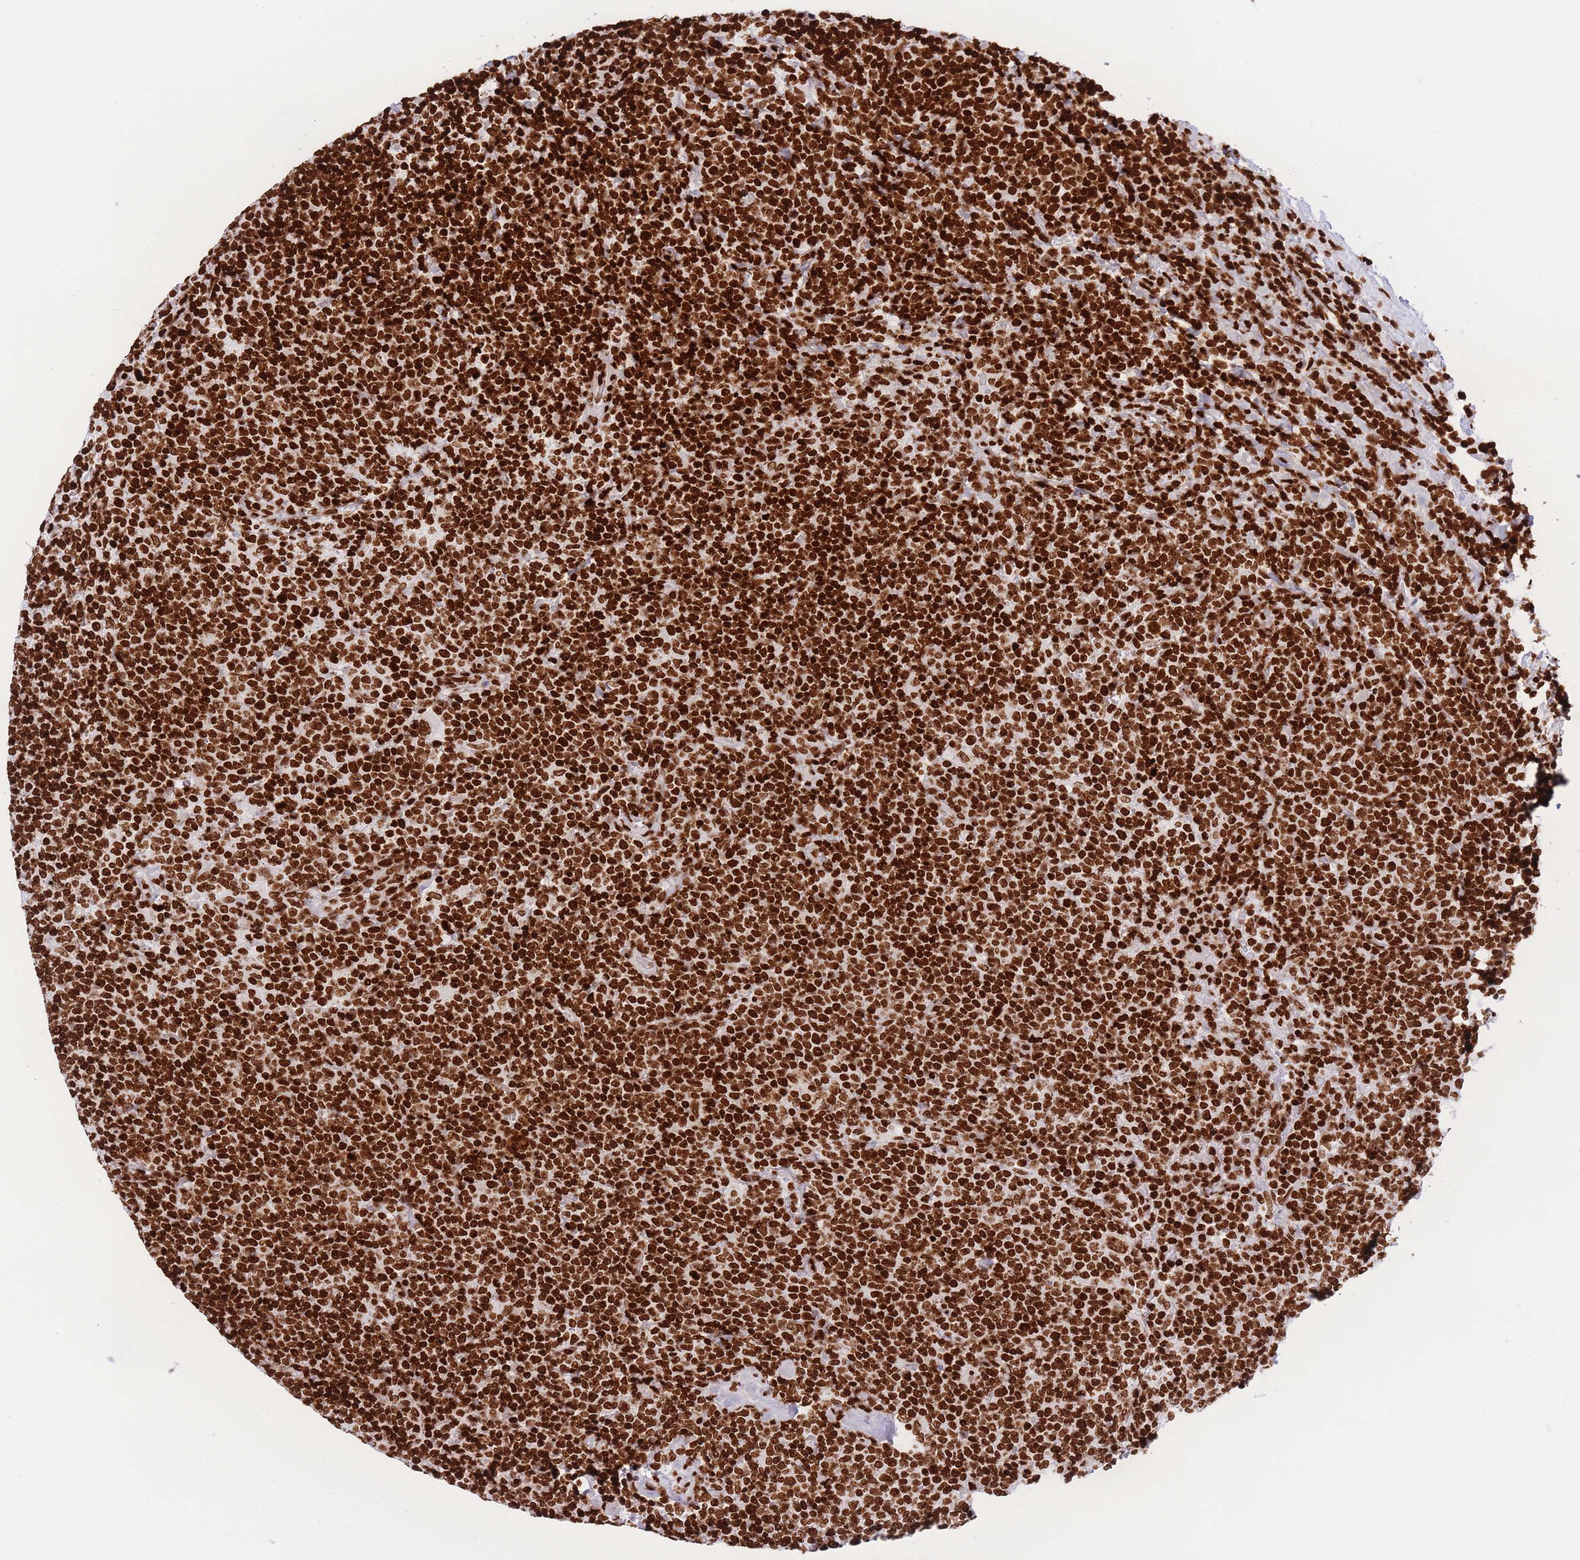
{"staining": {"intensity": "strong", "quantity": ">75%", "location": "nuclear"}, "tissue": "lymphoma", "cell_type": "Tumor cells", "image_type": "cancer", "snomed": [{"axis": "morphology", "description": "Malignant lymphoma, non-Hodgkin's type, High grade"}, {"axis": "topography", "description": "Lymph node"}], "caption": "This is an image of immunohistochemistry (IHC) staining of high-grade malignant lymphoma, non-Hodgkin's type, which shows strong expression in the nuclear of tumor cells.", "gene": "H2BC11", "patient": {"sex": "male", "age": 61}}